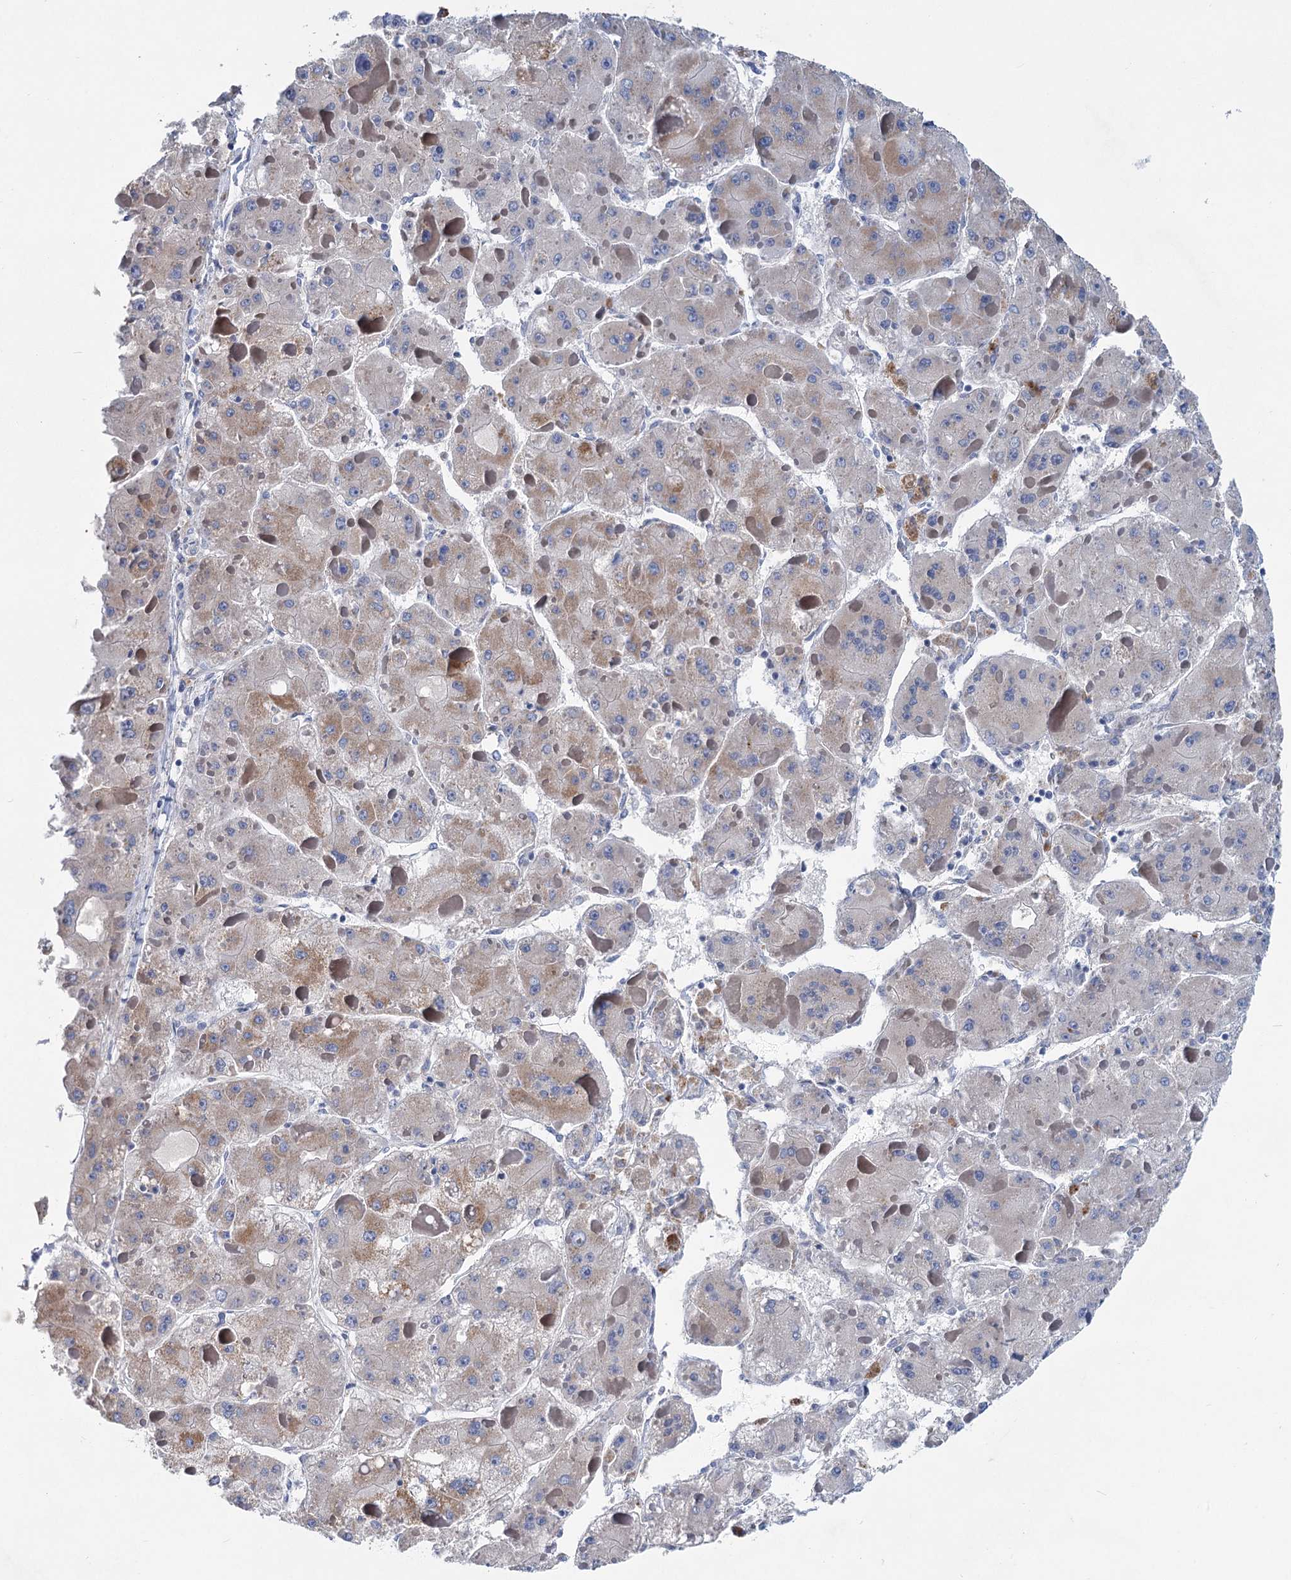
{"staining": {"intensity": "weak", "quantity": "<25%", "location": "cytoplasmic/membranous"}, "tissue": "liver cancer", "cell_type": "Tumor cells", "image_type": "cancer", "snomed": [{"axis": "morphology", "description": "Carcinoma, Hepatocellular, NOS"}, {"axis": "topography", "description": "Liver"}], "caption": "The histopathology image demonstrates no staining of tumor cells in liver hepatocellular carcinoma. (Brightfield microscopy of DAB immunohistochemistry (IHC) at high magnification).", "gene": "CHDH", "patient": {"sex": "female", "age": 73}}